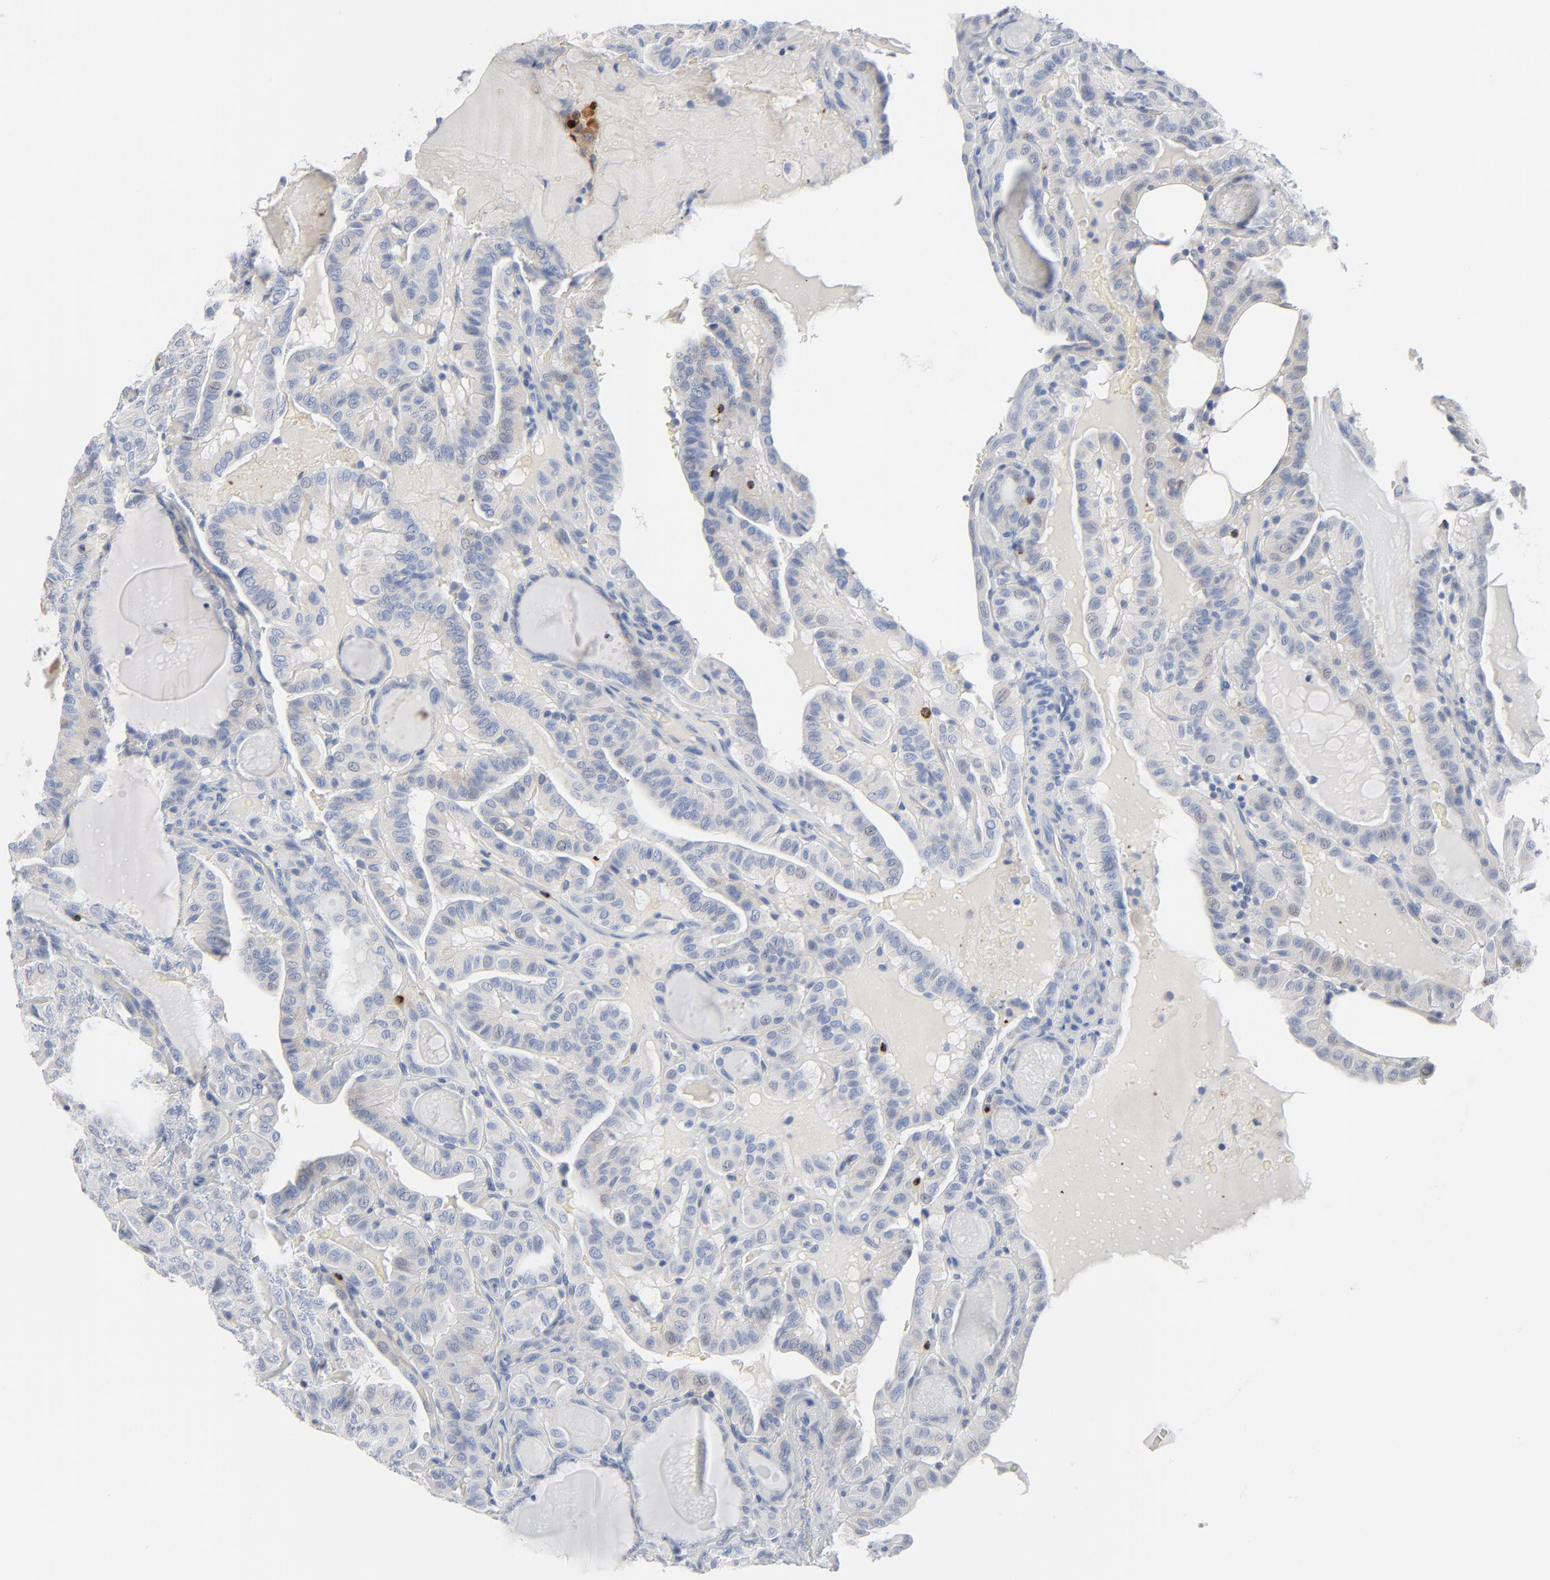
{"staining": {"intensity": "negative", "quantity": "none", "location": "none"}, "tissue": "thyroid cancer", "cell_type": "Tumor cells", "image_type": "cancer", "snomed": [{"axis": "morphology", "description": "Carcinoma, NOS"}, {"axis": "topography", "description": "Thyroid gland"}], "caption": "IHC photomicrograph of thyroid carcinoma stained for a protein (brown), which exhibits no staining in tumor cells.", "gene": "GZMB", "patient": {"sex": "female", "age": 91}}